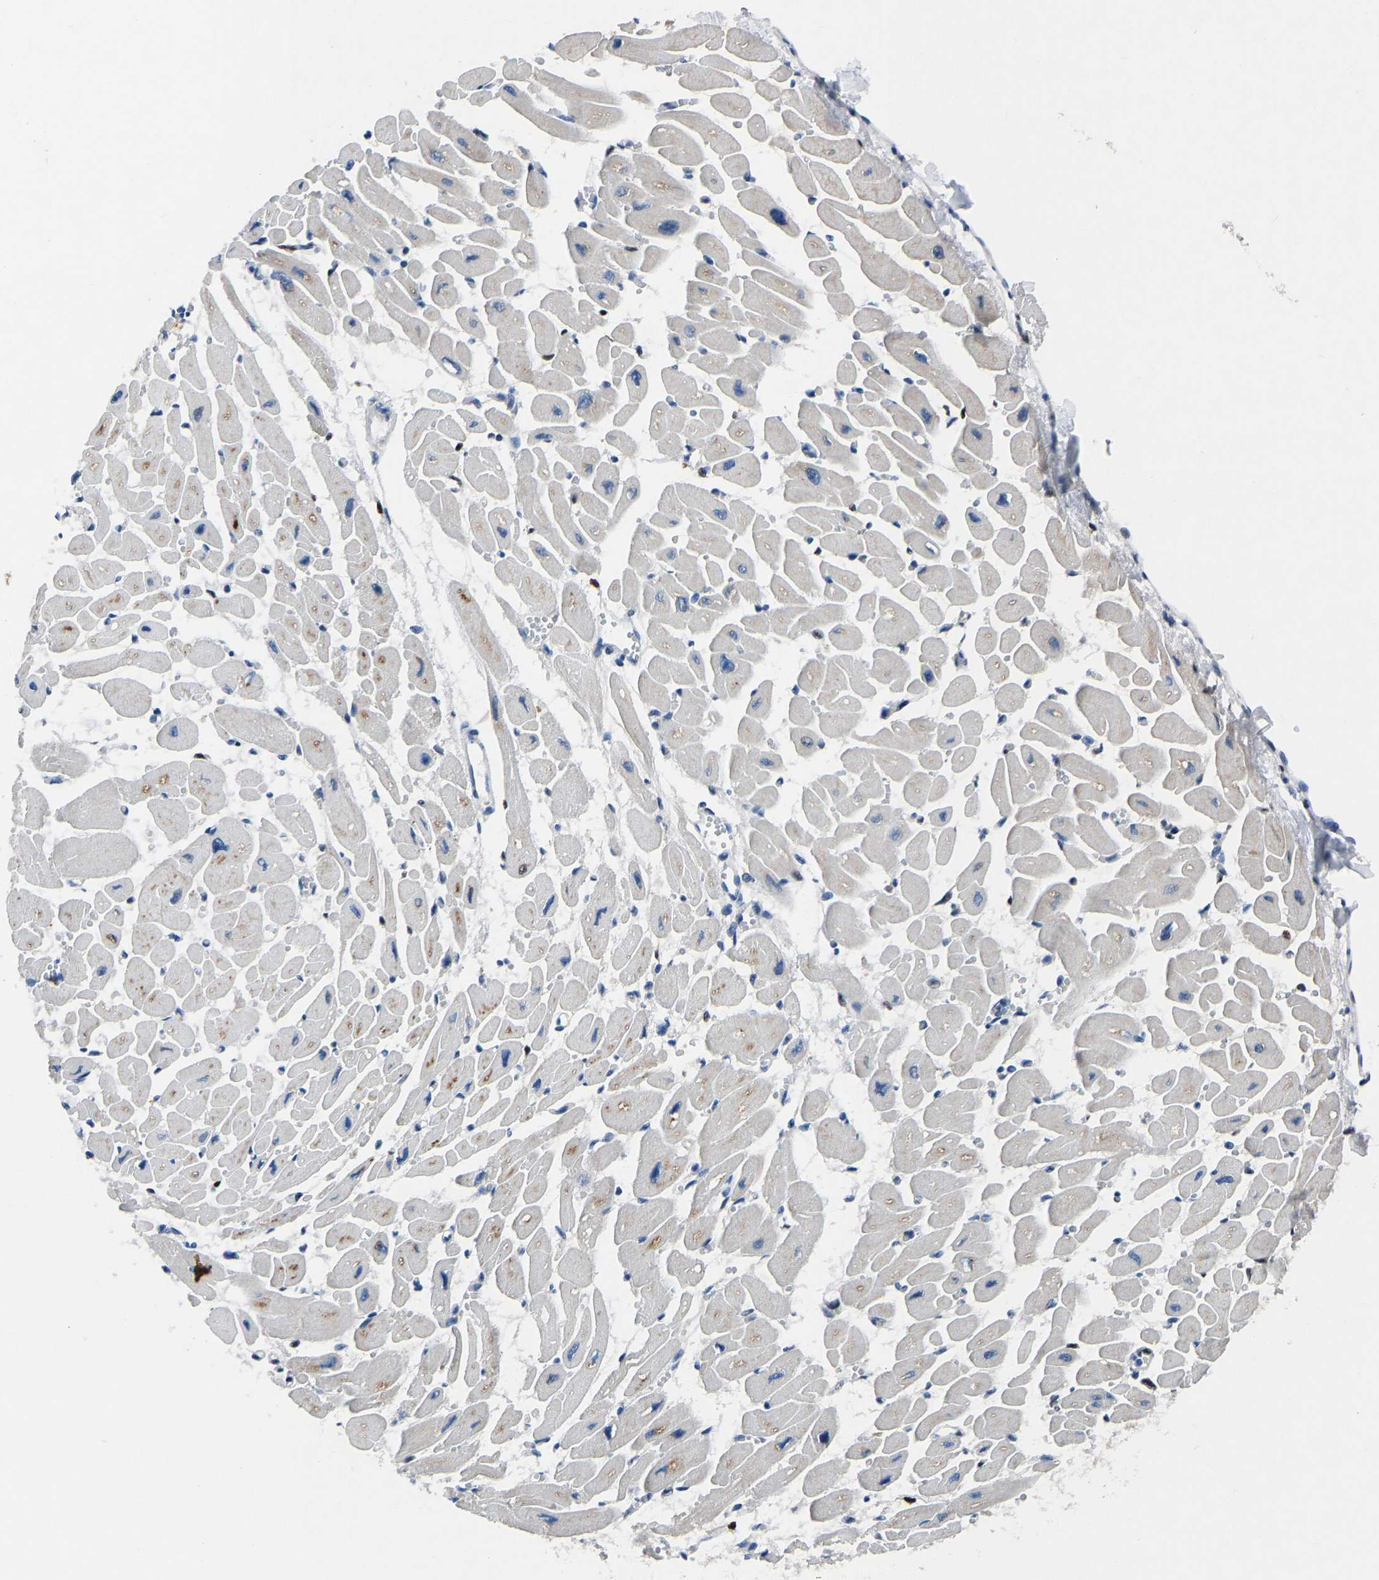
{"staining": {"intensity": "moderate", "quantity": "25%-75%", "location": "cytoplasmic/membranous"}, "tissue": "heart muscle", "cell_type": "Cardiomyocytes", "image_type": "normal", "snomed": [{"axis": "morphology", "description": "Normal tissue, NOS"}, {"axis": "topography", "description": "Heart"}], "caption": "Immunohistochemistry (DAB) staining of normal heart muscle reveals moderate cytoplasmic/membranous protein expression in about 25%-75% of cardiomyocytes. (Brightfield microscopy of DAB IHC at high magnification).", "gene": "EGR1", "patient": {"sex": "female", "age": 54}}